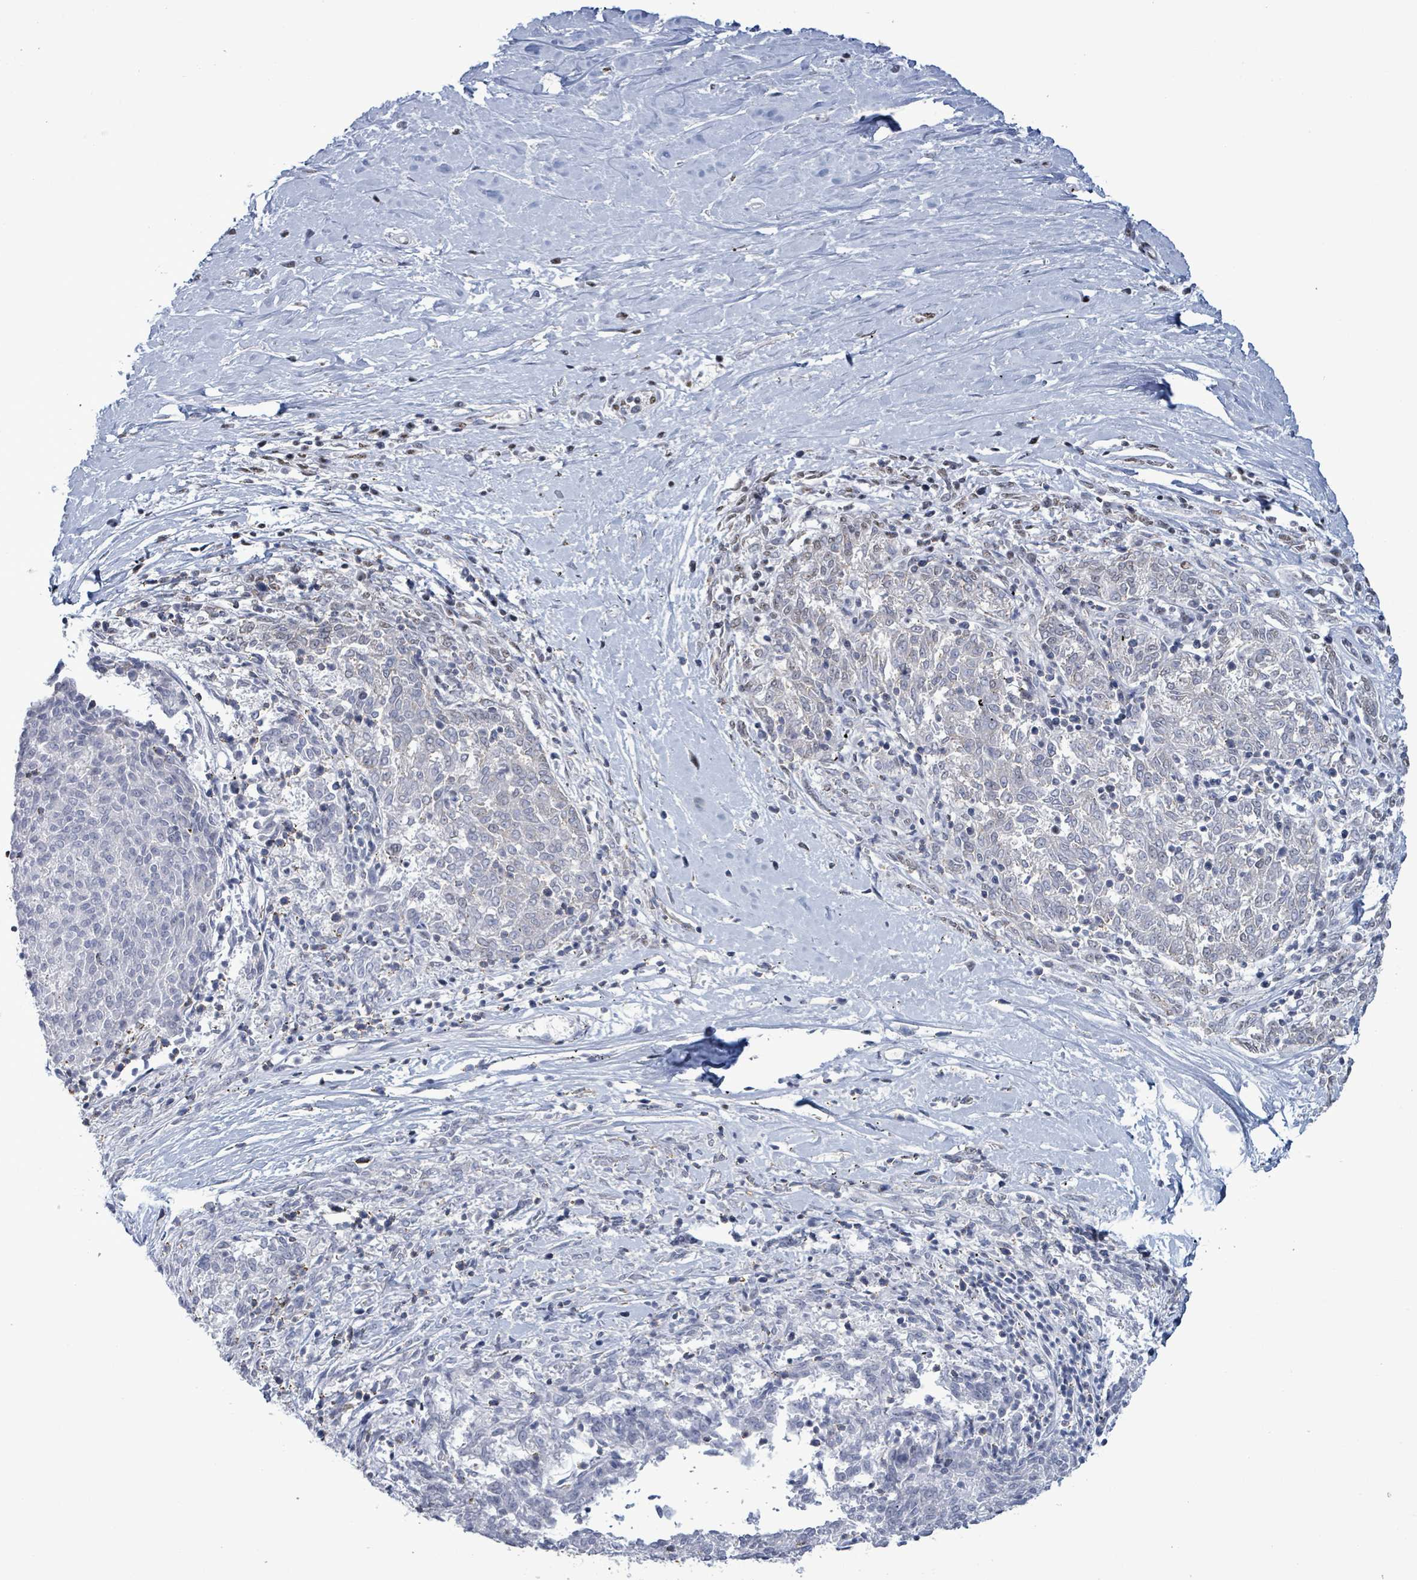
{"staining": {"intensity": "negative", "quantity": "none", "location": "none"}, "tissue": "melanoma", "cell_type": "Tumor cells", "image_type": "cancer", "snomed": [{"axis": "morphology", "description": "Malignant melanoma, NOS"}, {"axis": "topography", "description": "Skin"}], "caption": "There is no significant staining in tumor cells of melanoma.", "gene": "SAMD14", "patient": {"sex": "female", "age": 72}}